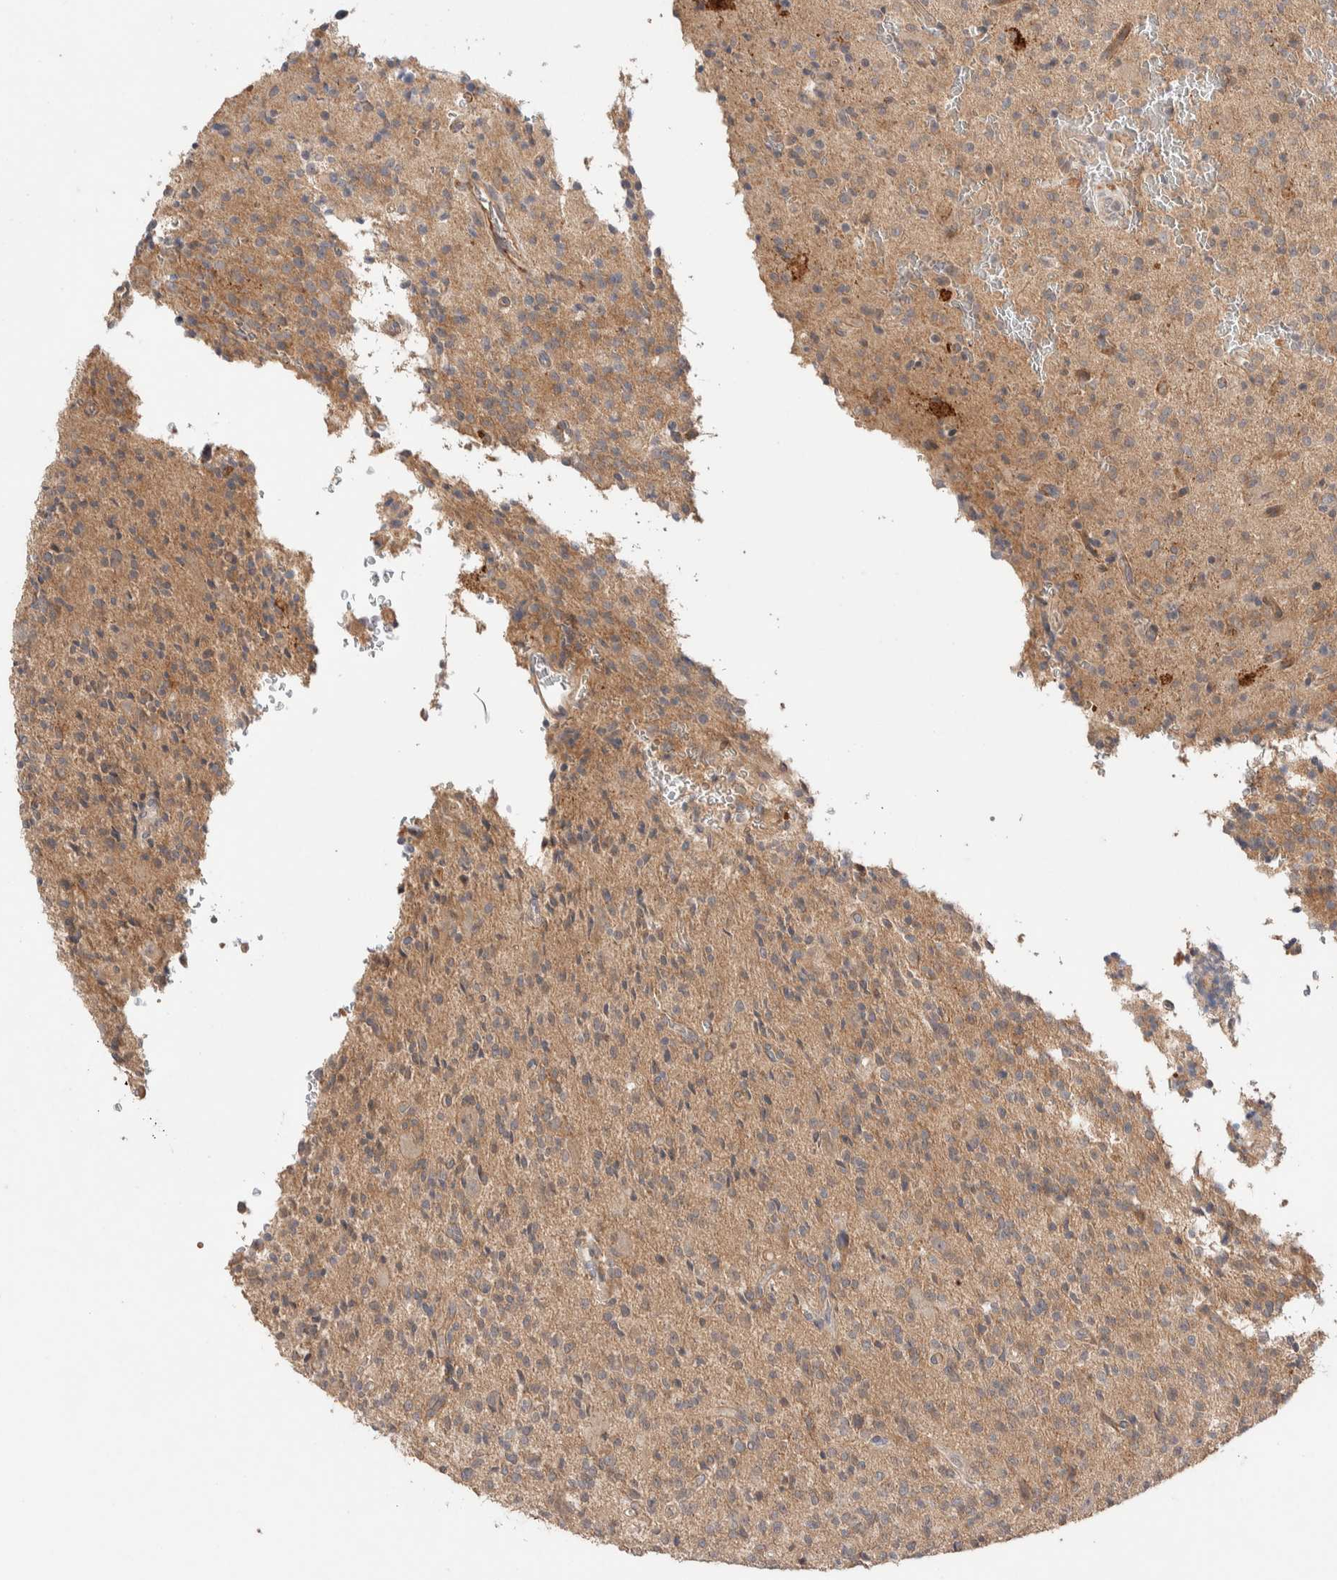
{"staining": {"intensity": "weak", "quantity": ">75%", "location": "cytoplasmic/membranous"}, "tissue": "glioma", "cell_type": "Tumor cells", "image_type": "cancer", "snomed": [{"axis": "morphology", "description": "Glioma, malignant, High grade"}, {"axis": "topography", "description": "Brain"}], "caption": "Immunohistochemical staining of glioma demonstrates low levels of weak cytoplasmic/membranous staining in about >75% of tumor cells.", "gene": "CASK", "patient": {"sex": "male", "age": 34}}